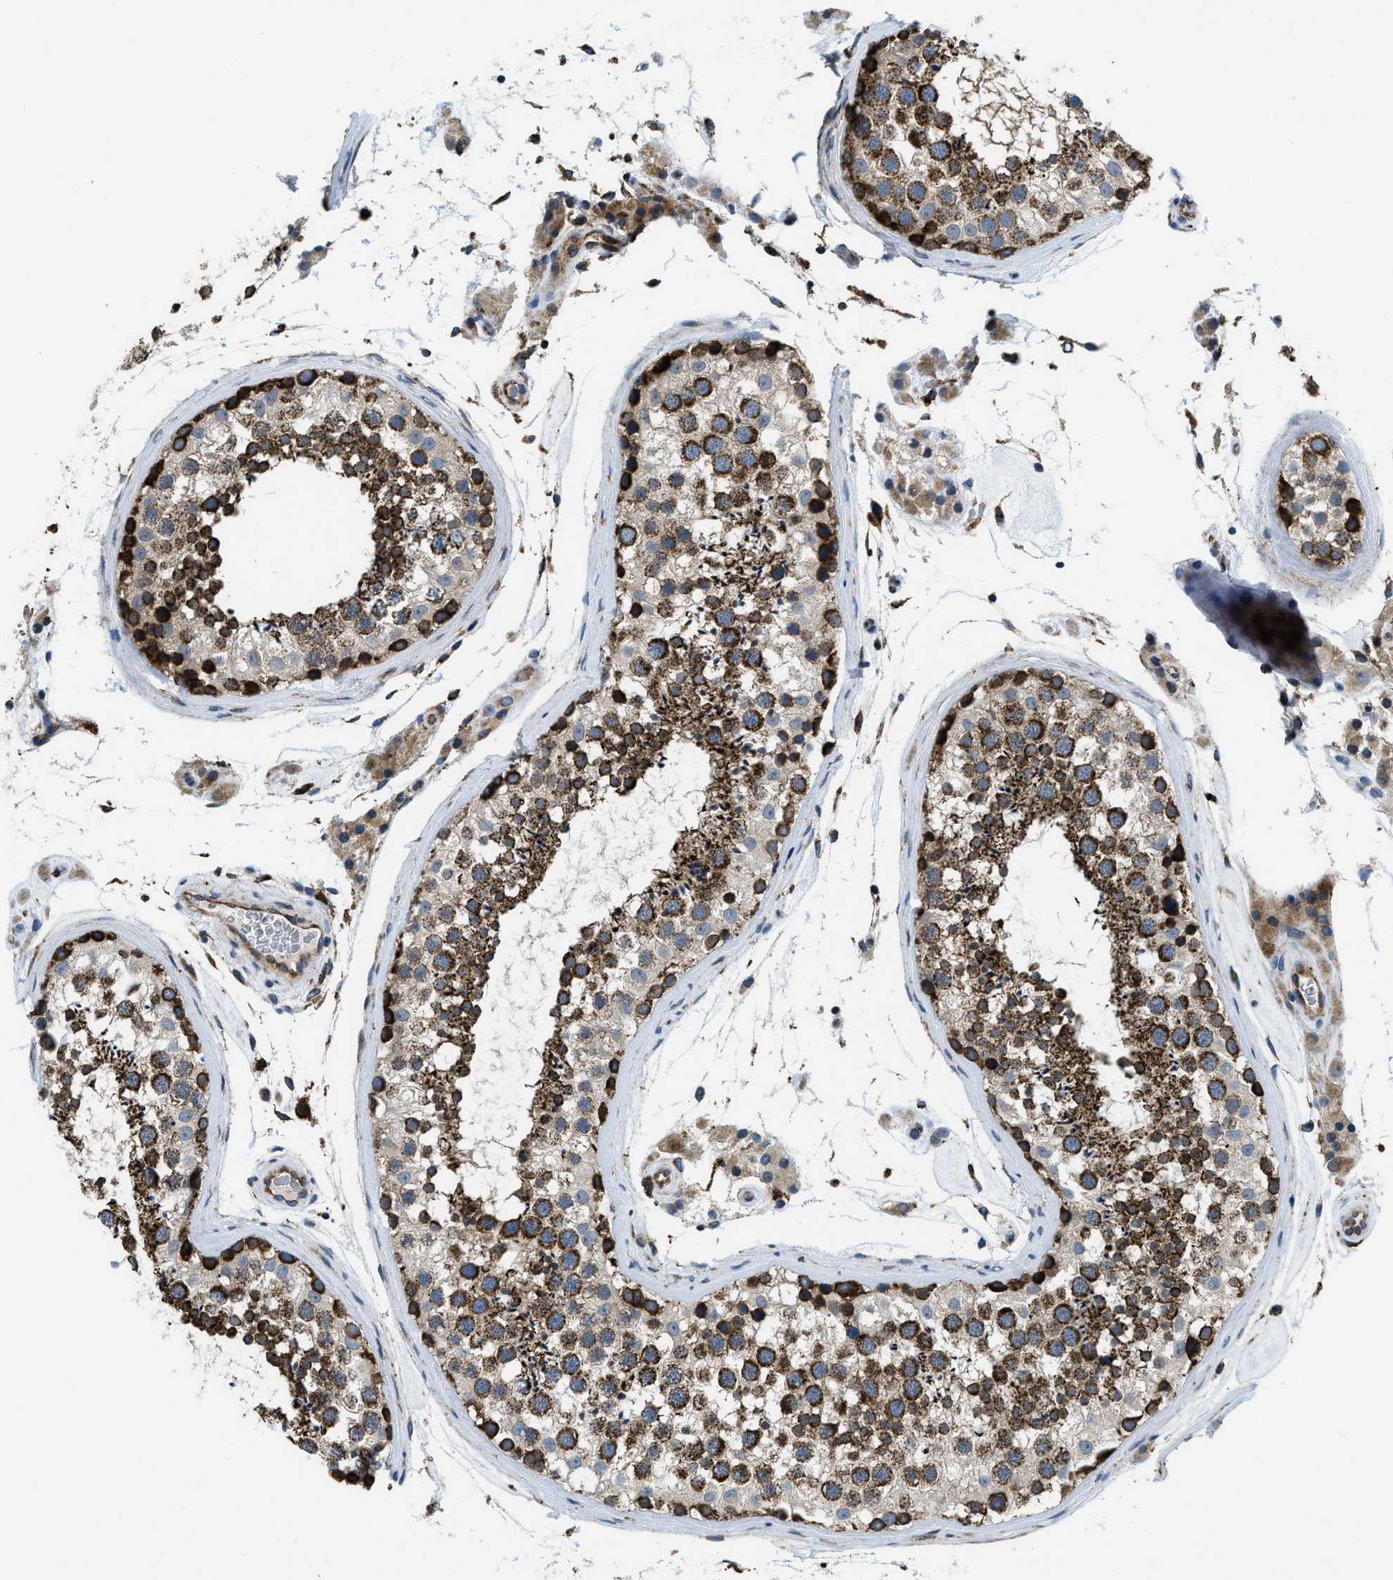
{"staining": {"intensity": "strong", "quantity": "25%-75%", "location": "cytoplasmic/membranous"}, "tissue": "testis", "cell_type": "Cells in seminiferous ducts", "image_type": "normal", "snomed": [{"axis": "morphology", "description": "Normal tissue, NOS"}, {"axis": "topography", "description": "Testis"}], "caption": "Testis stained with a brown dye exhibits strong cytoplasmic/membranous positive expression in approximately 25%-75% of cells in seminiferous ducts.", "gene": "CSPG4", "patient": {"sex": "male", "age": 46}}